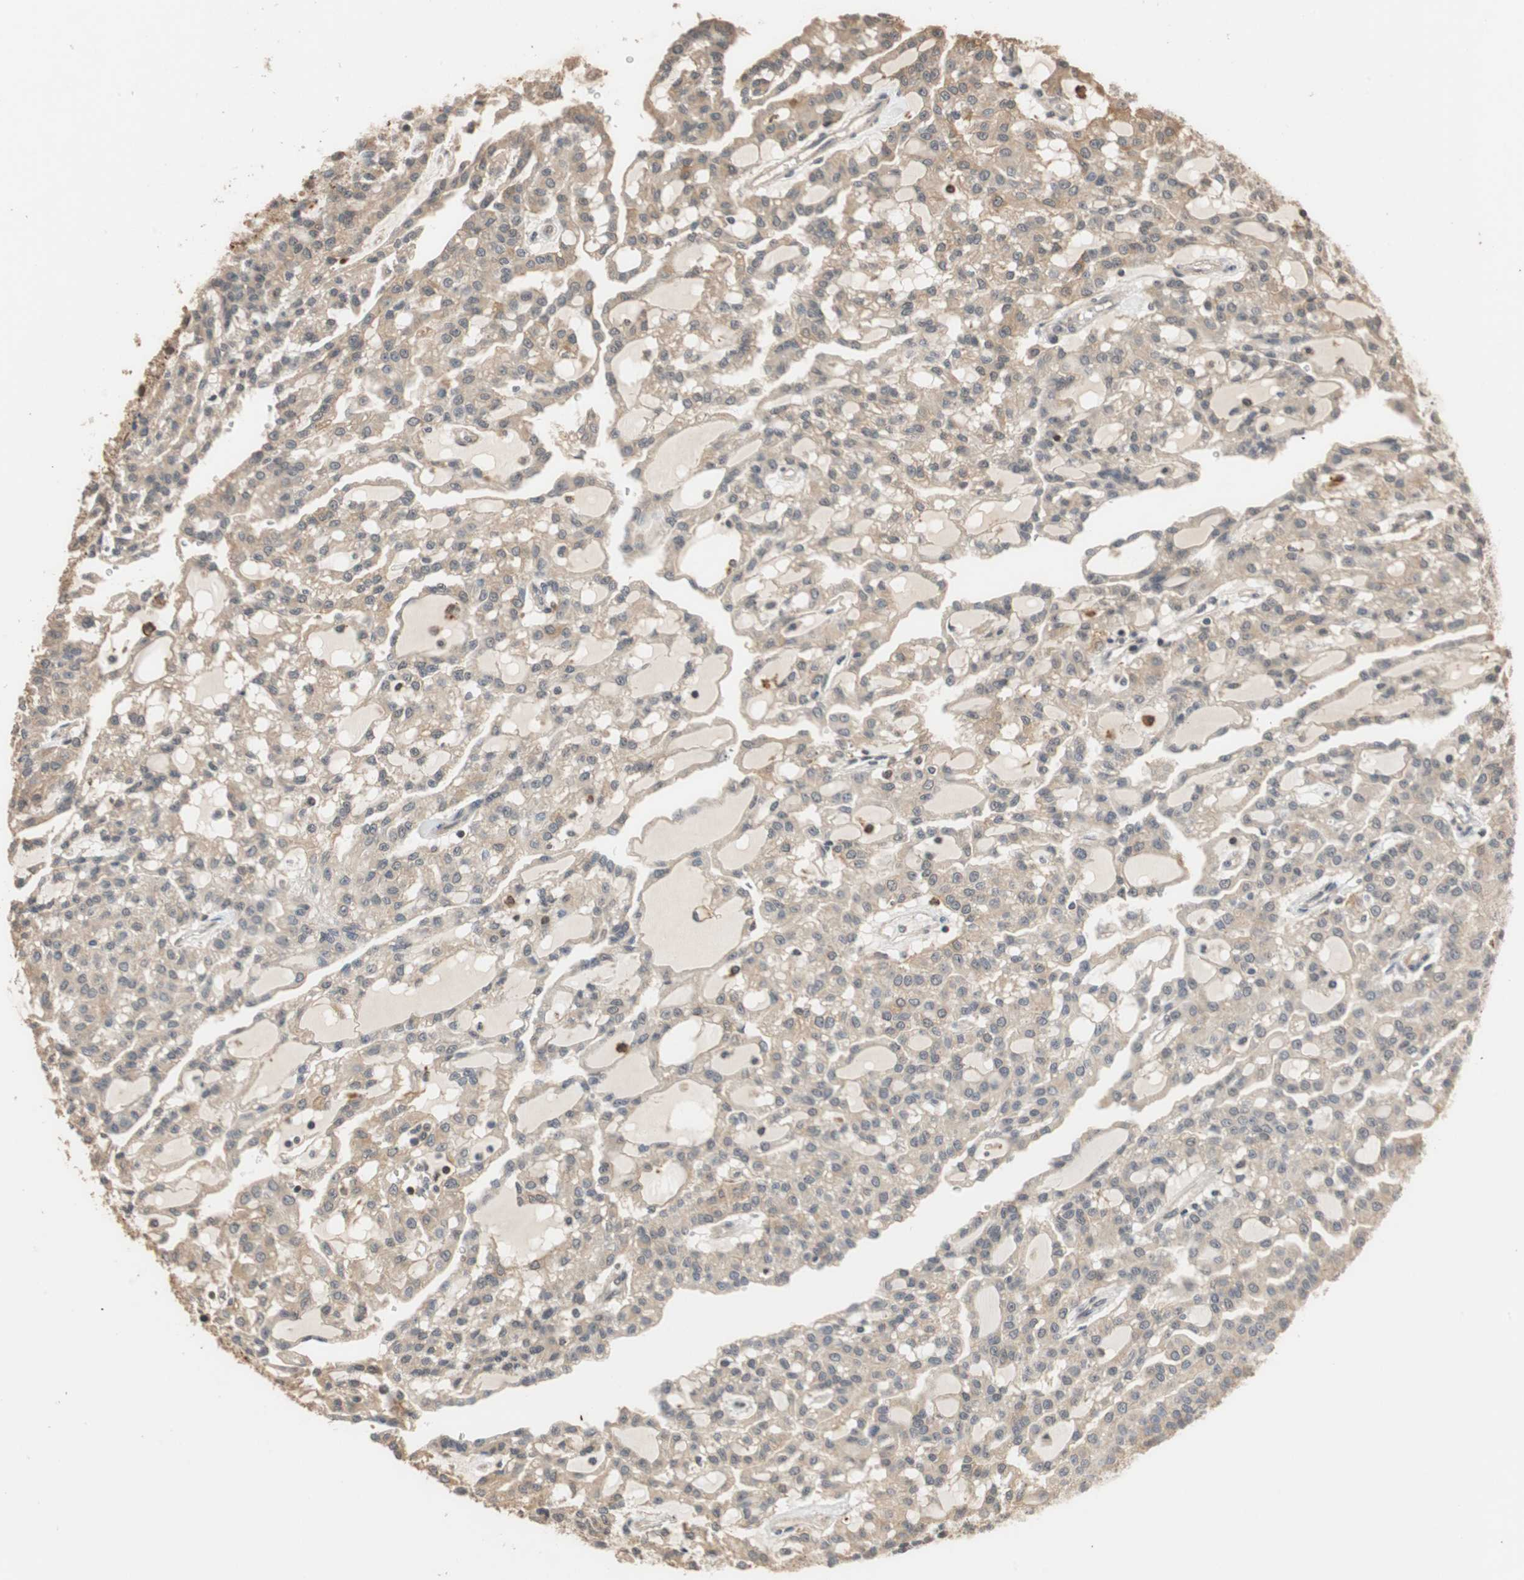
{"staining": {"intensity": "weak", "quantity": ">75%", "location": "cytoplasmic/membranous"}, "tissue": "renal cancer", "cell_type": "Tumor cells", "image_type": "cancer", "snomed": [{"axis": "morphology", "description": "Adenocarcinoma, NOS"}, {"axis": "topography", "description": "Kidney"}], "caption": "A low amount of weak cytoplasmic/membranous positivity is appreciated in approximately >75% of tumor cells in adenocarcinoma (renal) tissue.", "gene": "CDC5L", "patient": {"sex": "male", "age": 63}}